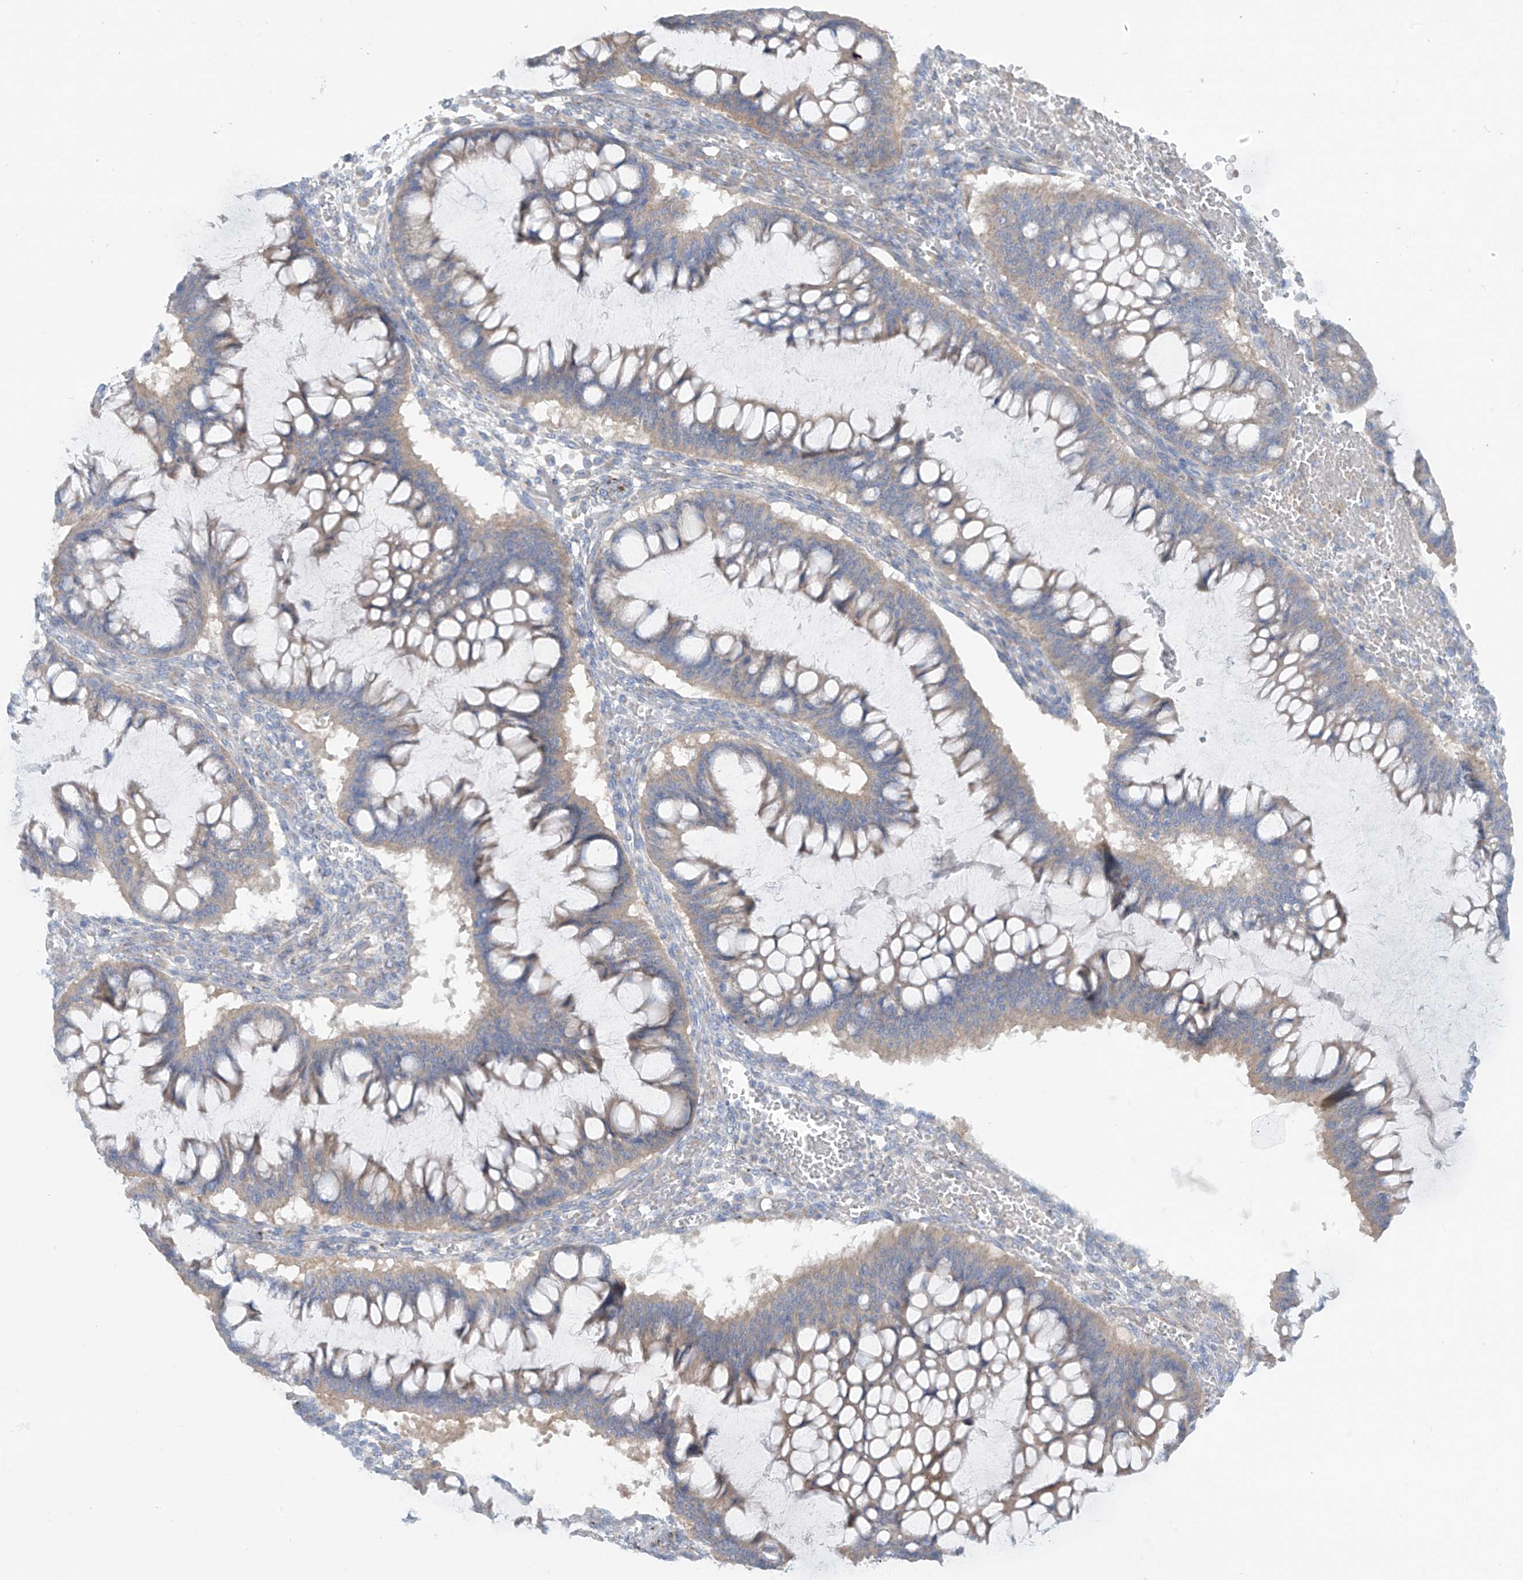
{"staining": {"intensity": "weak", "quantity": "25%-75%", "location": "cytoplasmic/membranous"}, "tissue": "ovarian cancer", "cell_type": "Tumor cells", "image_type": "cancer", "snomed": [{"axis": "morphology", "description": "Cystadenocarcinoma, mucinous, NOS"}, {"axis": "topography", "description": "Ovary"}], "caption": "High-magnification brightfield microscopy of ovarian mucinous cystadenocarcinoma stained with DAB (brown) and counterstained with hematoxylin (blue). tumor cells exhibit weak cytoplasmic/membranous staining is present in approximately25%-75% of cells. (Brightfield microscopy of DAB IHC at high magnification).", "gene": "TRMT2B", "patient": {"sex": "female", "age": 73}}